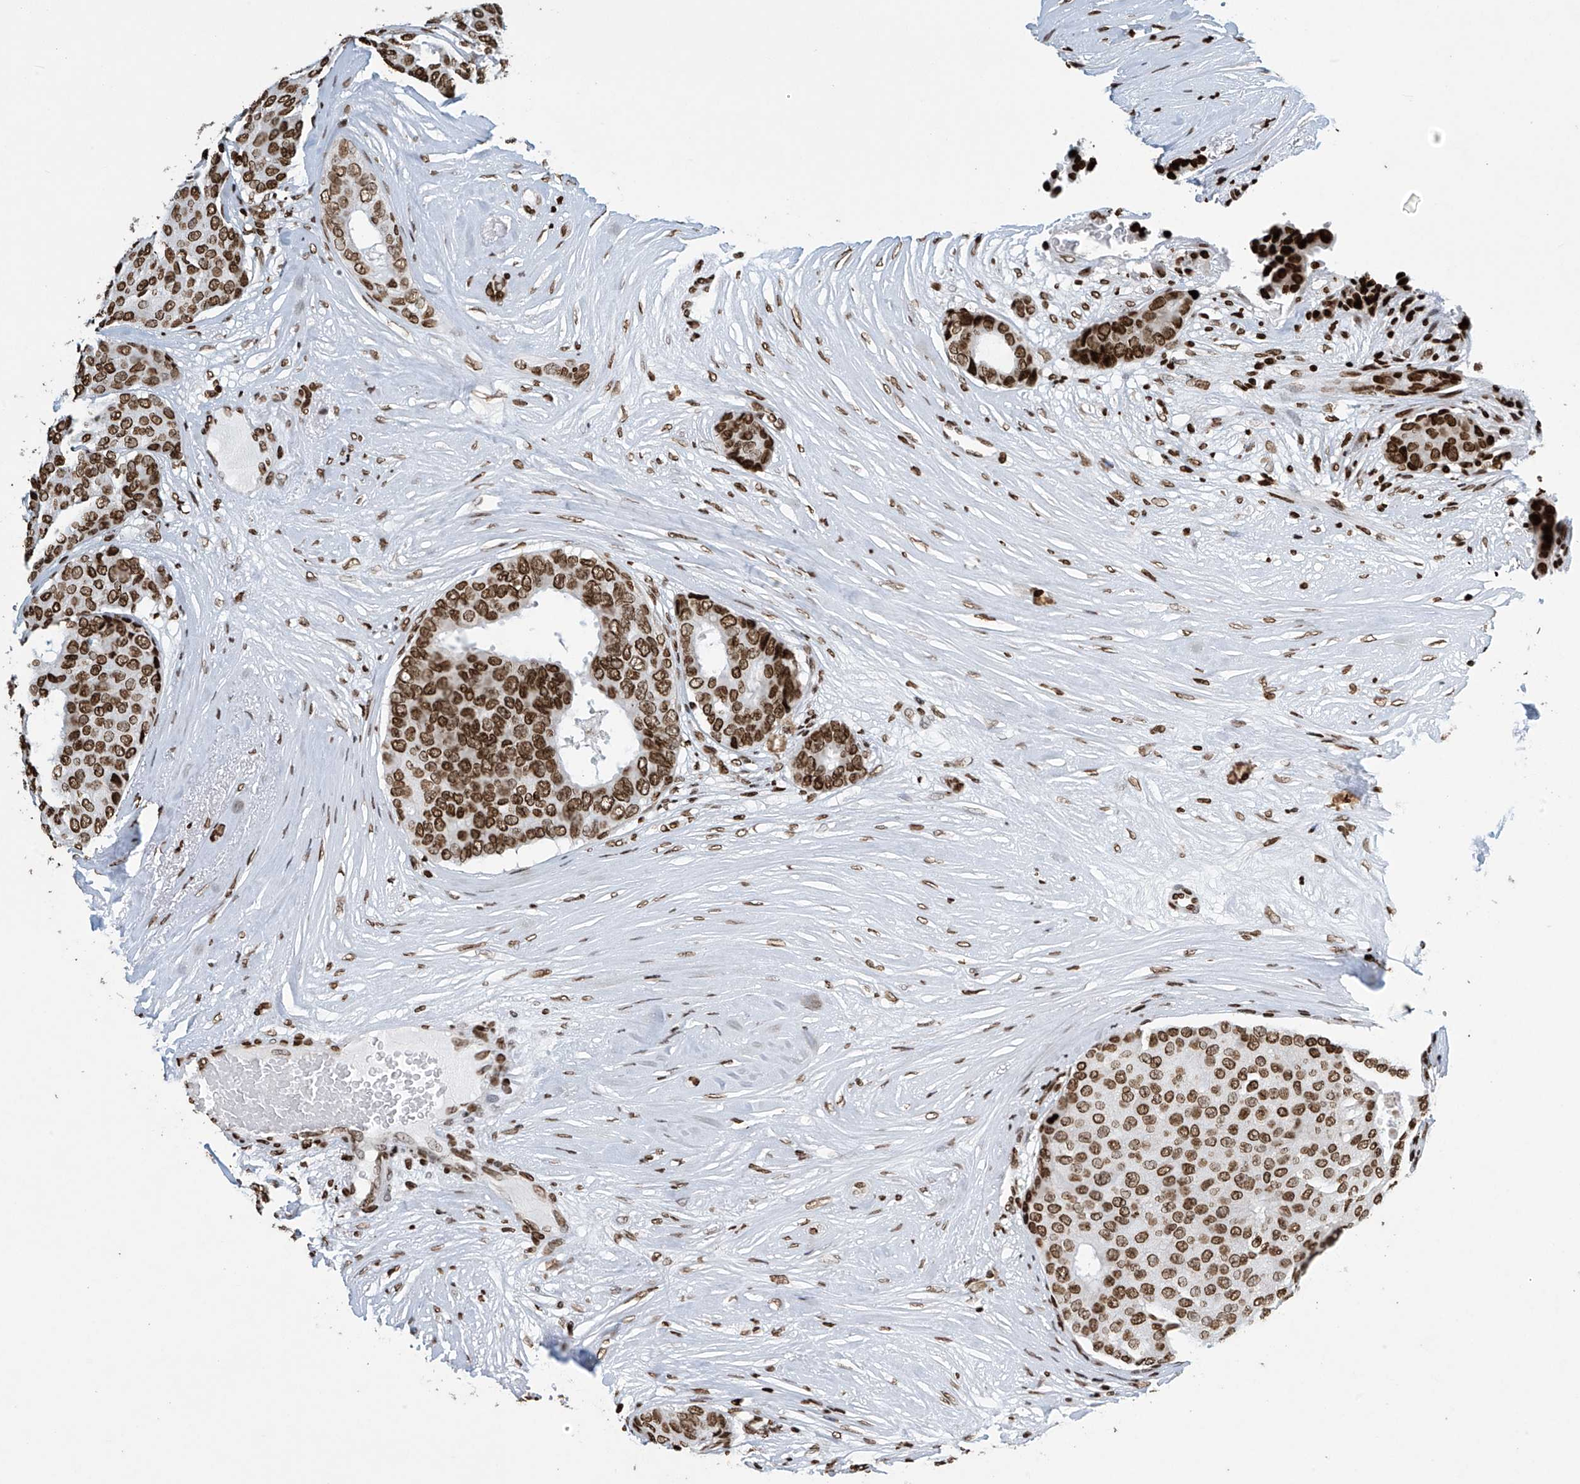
{"staining": {"intensity": "strong", "quantity": ">75%", "location": "nuclear"}, "tissue": "breast cancer", "cell_type": "Tumor cells", "image_type": "cancer", "snomed": [{"axis": "morphology", "description": "Duct carcinoma"}, {"axis": "topography", "description": "Breast"}], "caption": "The micrograph exhibits staining of breast cancer, revealing strong nuclear protein staining (brown color) within tumor cells.", "gene": "H4C16", "patient": {"sex": "female", "age": 75}}